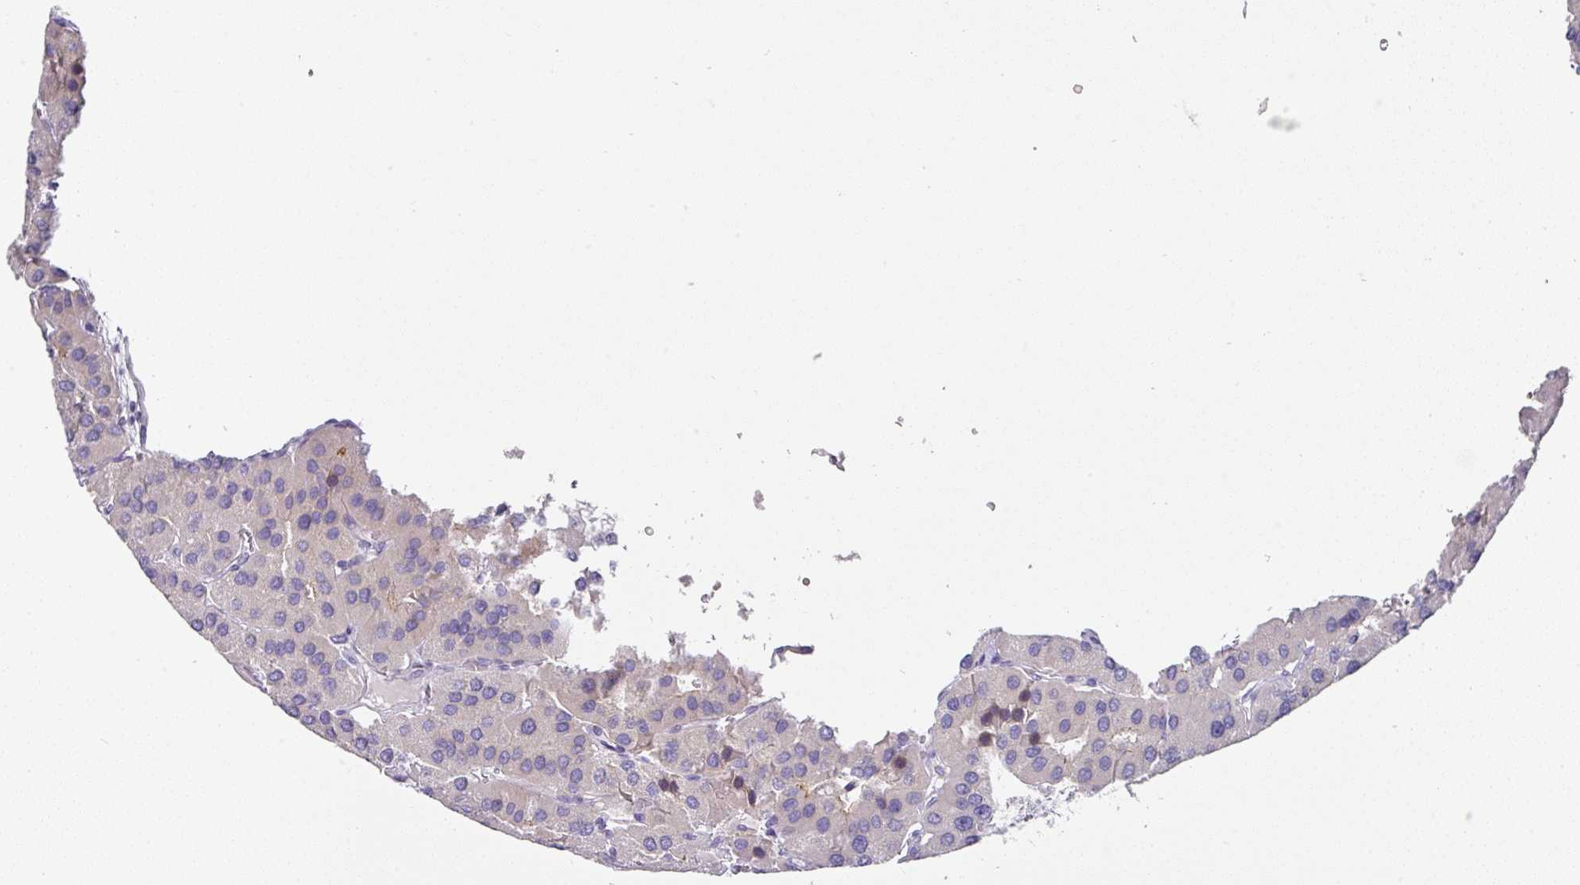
{"staining": {"intensity": "negative", "quantity": "none", "location": "none"}, "tissue": "parathyroid gland", "cell_type": "Glandular cells", "image_type": "normal", "snomed": [{"axis": "morphology", "description": "Normal tissue, NOS"}, {"axis": "morphology", "description": "Adenoma, NOS"}, {"axis": "topography", "description": "Parathyroid gland"}], "caption": "Parathyroid gland stained for a protein using IHC shows no expression glandular cells.", "gene": "ANKRD29", "patient": {"sex": "female", "age": 86}}